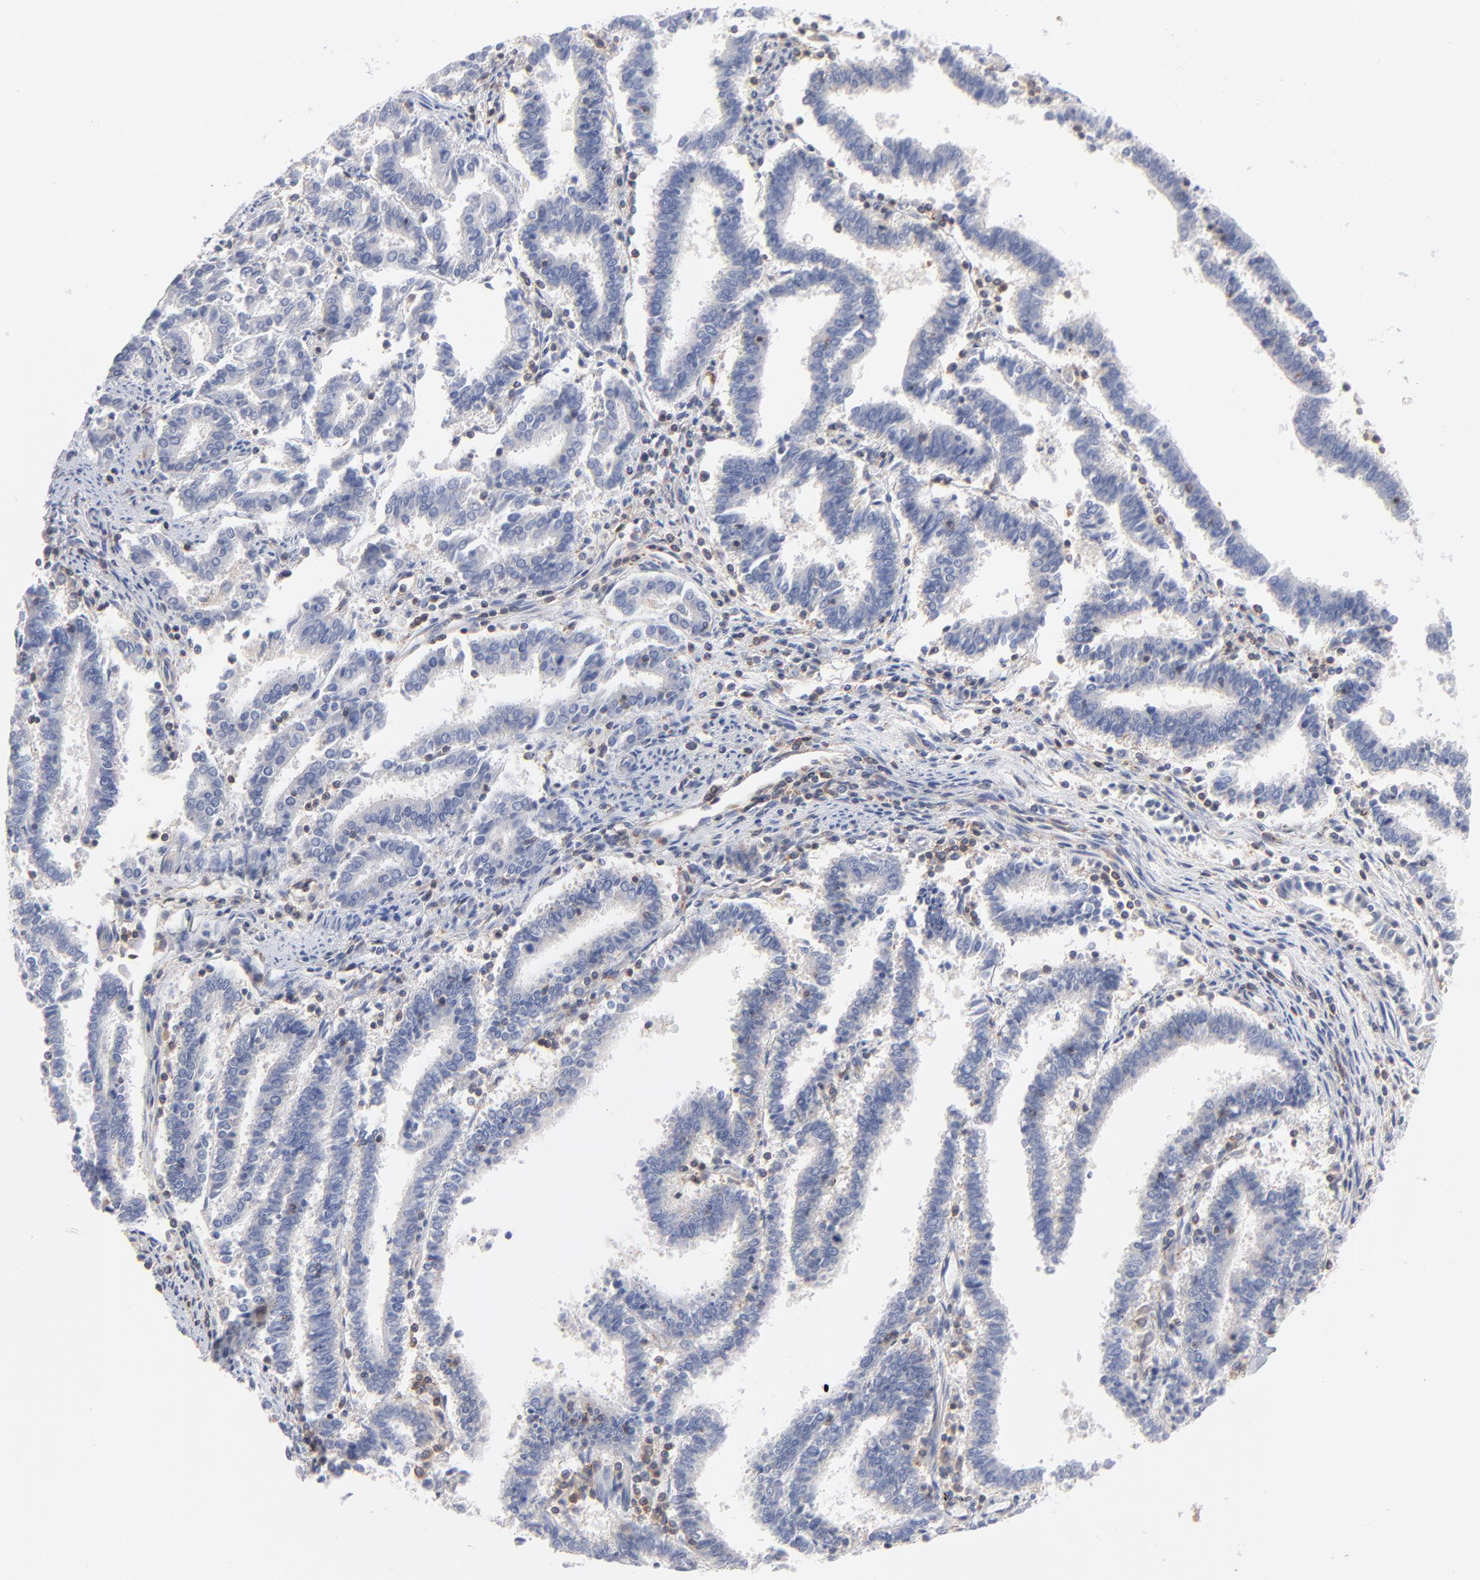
{"staining": {"intensity": "negative", "quantity": "none", "location": "none"}, "tissue": "endometrial cancer", "cell_type": "Tumor cells", "image_type": "cancer", "snomed": [{"axis": "morphology", "description": "Adenocarcinoma, NOS"}, {"axis": "topography", "description": "Uterus"}], "caption": "IHC micrograph of adenocarcinoma (endometrial) stained for a protein (brown), which demonstrates no expression in tumor cells.", "gene": "SEPTIN6", "patient": {"sex": "female", "age": 83}}